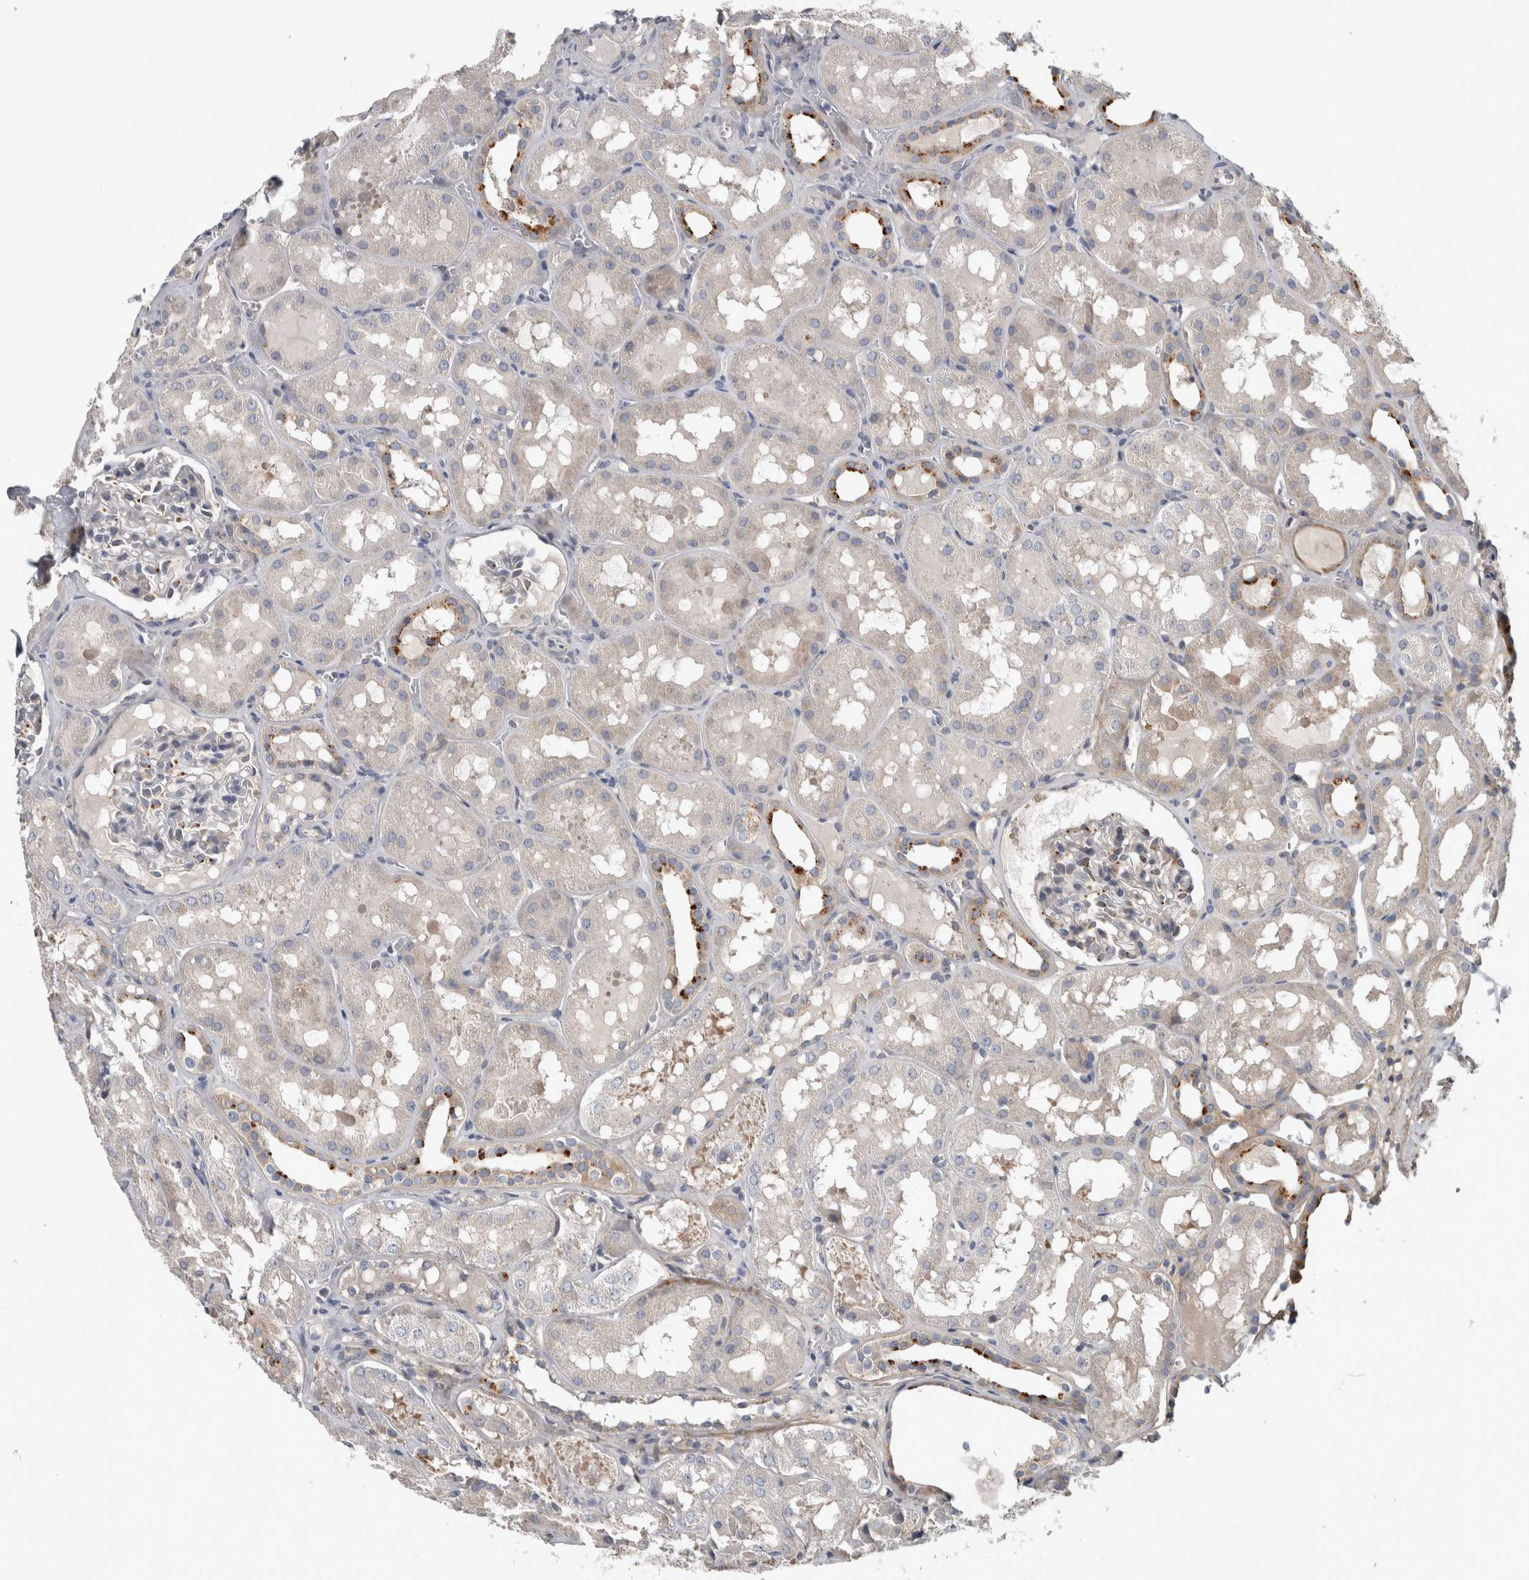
{"staining": {"intensity": "moderate", "quantity": "<25%", "location": "cytoplasmic/membranous"}, "tissue": "kidney", "cell_type": "Cells in glomeruli", "image_type": "normal", "snomed": [{"axis": "morphology", "description": "Normal tissue, NOS"}, {"axis": "topography", "description": "Kidney"}, {"axis": "topography", "description": "Urinary bladder"}], "caption": "An image of human kidney stained for a protein shows moderate cytoplasmic/membranous brown staining in cells in glomeruli. Using DAB (brown) and hematoxylin (blue) stains, captured at high magnification using brightfield microscopy.", "gene": "ATXN2", "patient": {"sex": "male", "age": 16}}